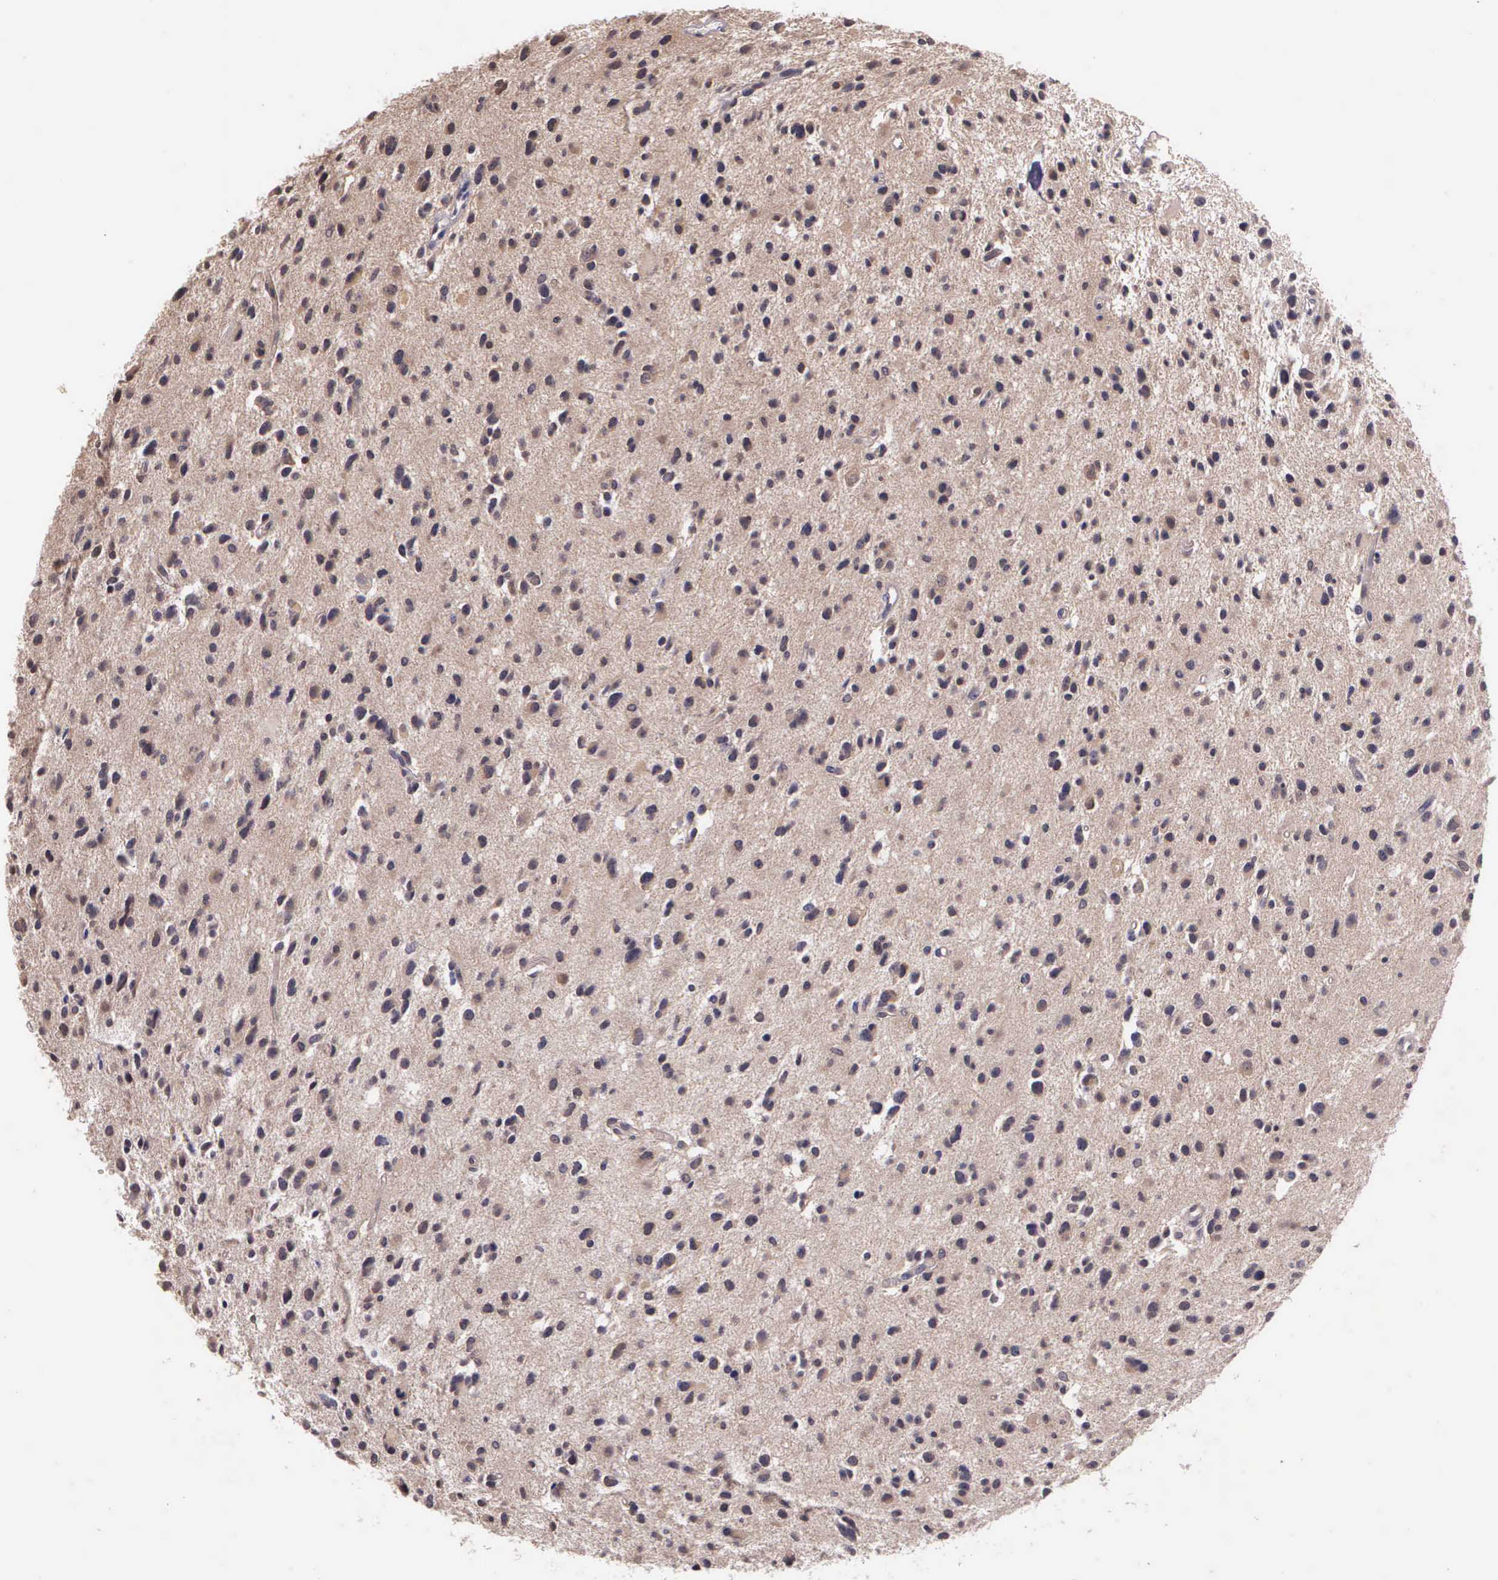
{"staining": {"intensity": "negative", "quantity": "none", "location": "none"}, "tissue": "glioma", "cell_type": "Tumor cells", "image_type": "cancer", "snomed": [{"axis": "morphology", "description": "Glioma, malignant, Low grade"}, {"axis": "topography", "description": "Brain"}], "caption": "Histopathology image shows no significant protein positivity in tumor cells of glioma.", "gene": "IGBP1", "patient": {"sex": "female", "age": 46}}